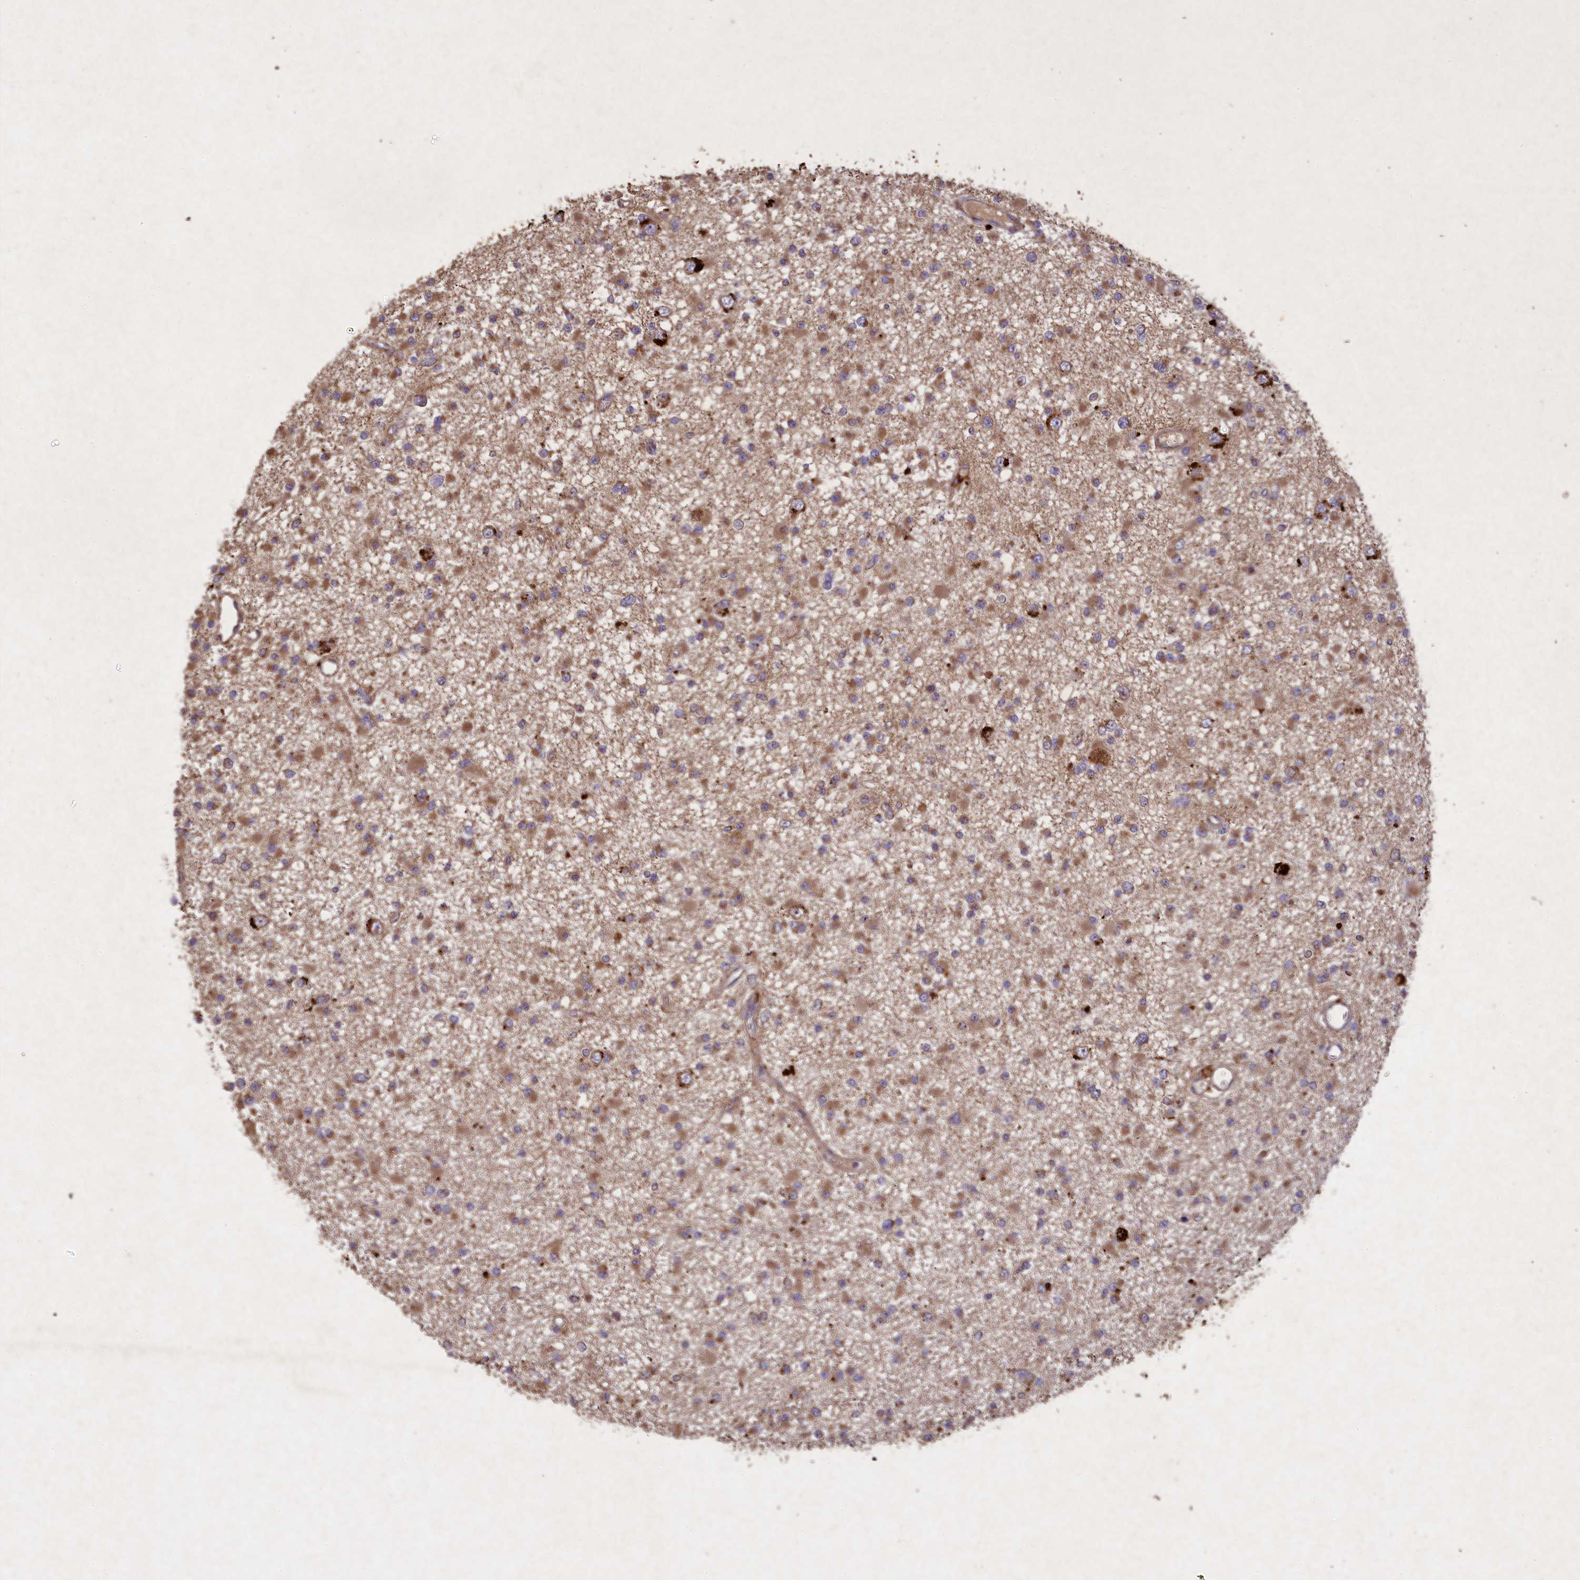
{"staining": {"intensity": "moderate", "quantity": ">75%", "location": "cytoplasmic/membranous"}, "tissue": "glioma", "cell_type": "Tumor cells", "image_type": "cancer", "snomed": [{"axis": "morphology", "description": "Glioma, malignant, Low grade"}, {"axis": "topography", "description": "Brain"}], "caption": "A high-resolution histopathology image shows immunohistochemistry staining of malignant glioma (low-grade), which shows moderate cytoplasmic/membranous expression in about >75% of tumor cells.", "gene": "CIAO2B", "patient": {"sex": "female", "age": 22}}